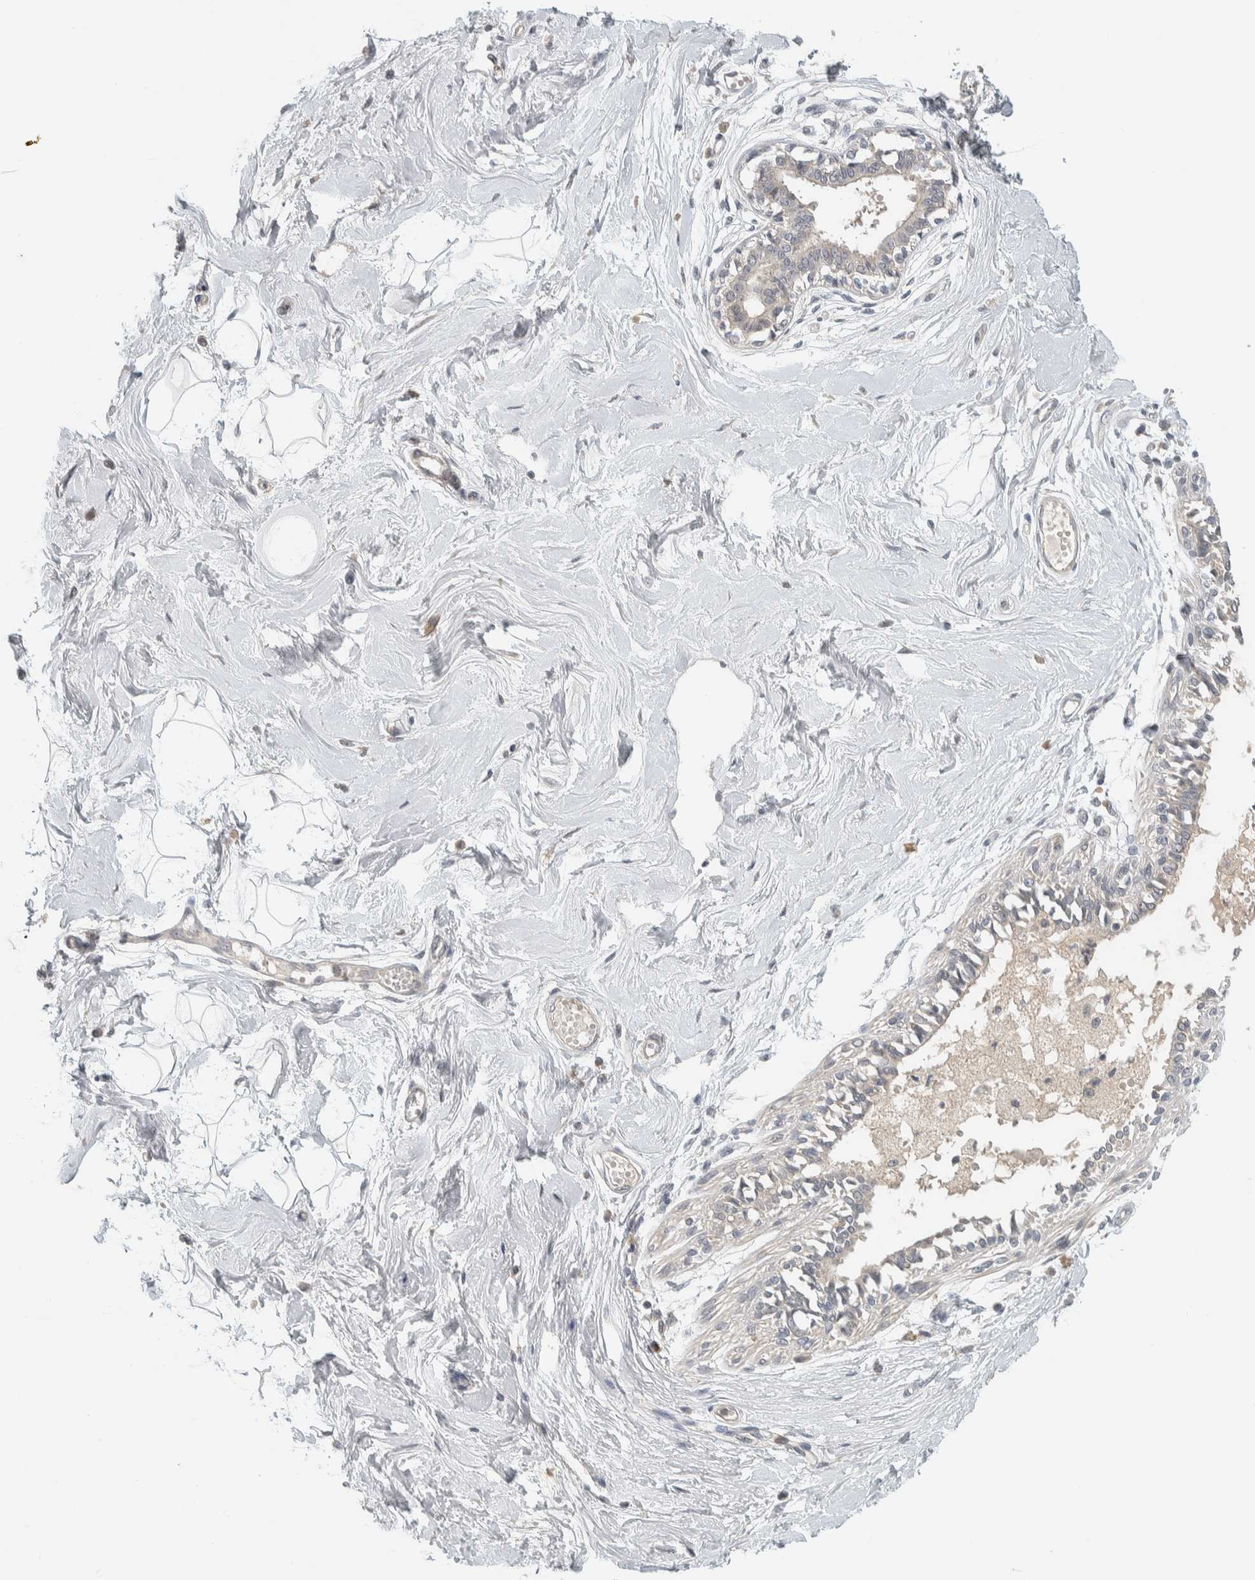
{"staining": {"intensity": "negative", "quantity": "none", "location": "none"}, "tissue": "breast", "cell_type": "Adipocytes", "image_type": "normal", "snomed": [{"axis": "morphology", "description": "Normal tissue, NOS"}, {"axis": "topography", "description": "Breast"}], "caption": "Adipocytes show no significant protein staining in normal breast. (Brightfield microscopy of DAB IHC at high magnification).", "gene": "AFP", "patient": {"sex": "female", "age": 45}}